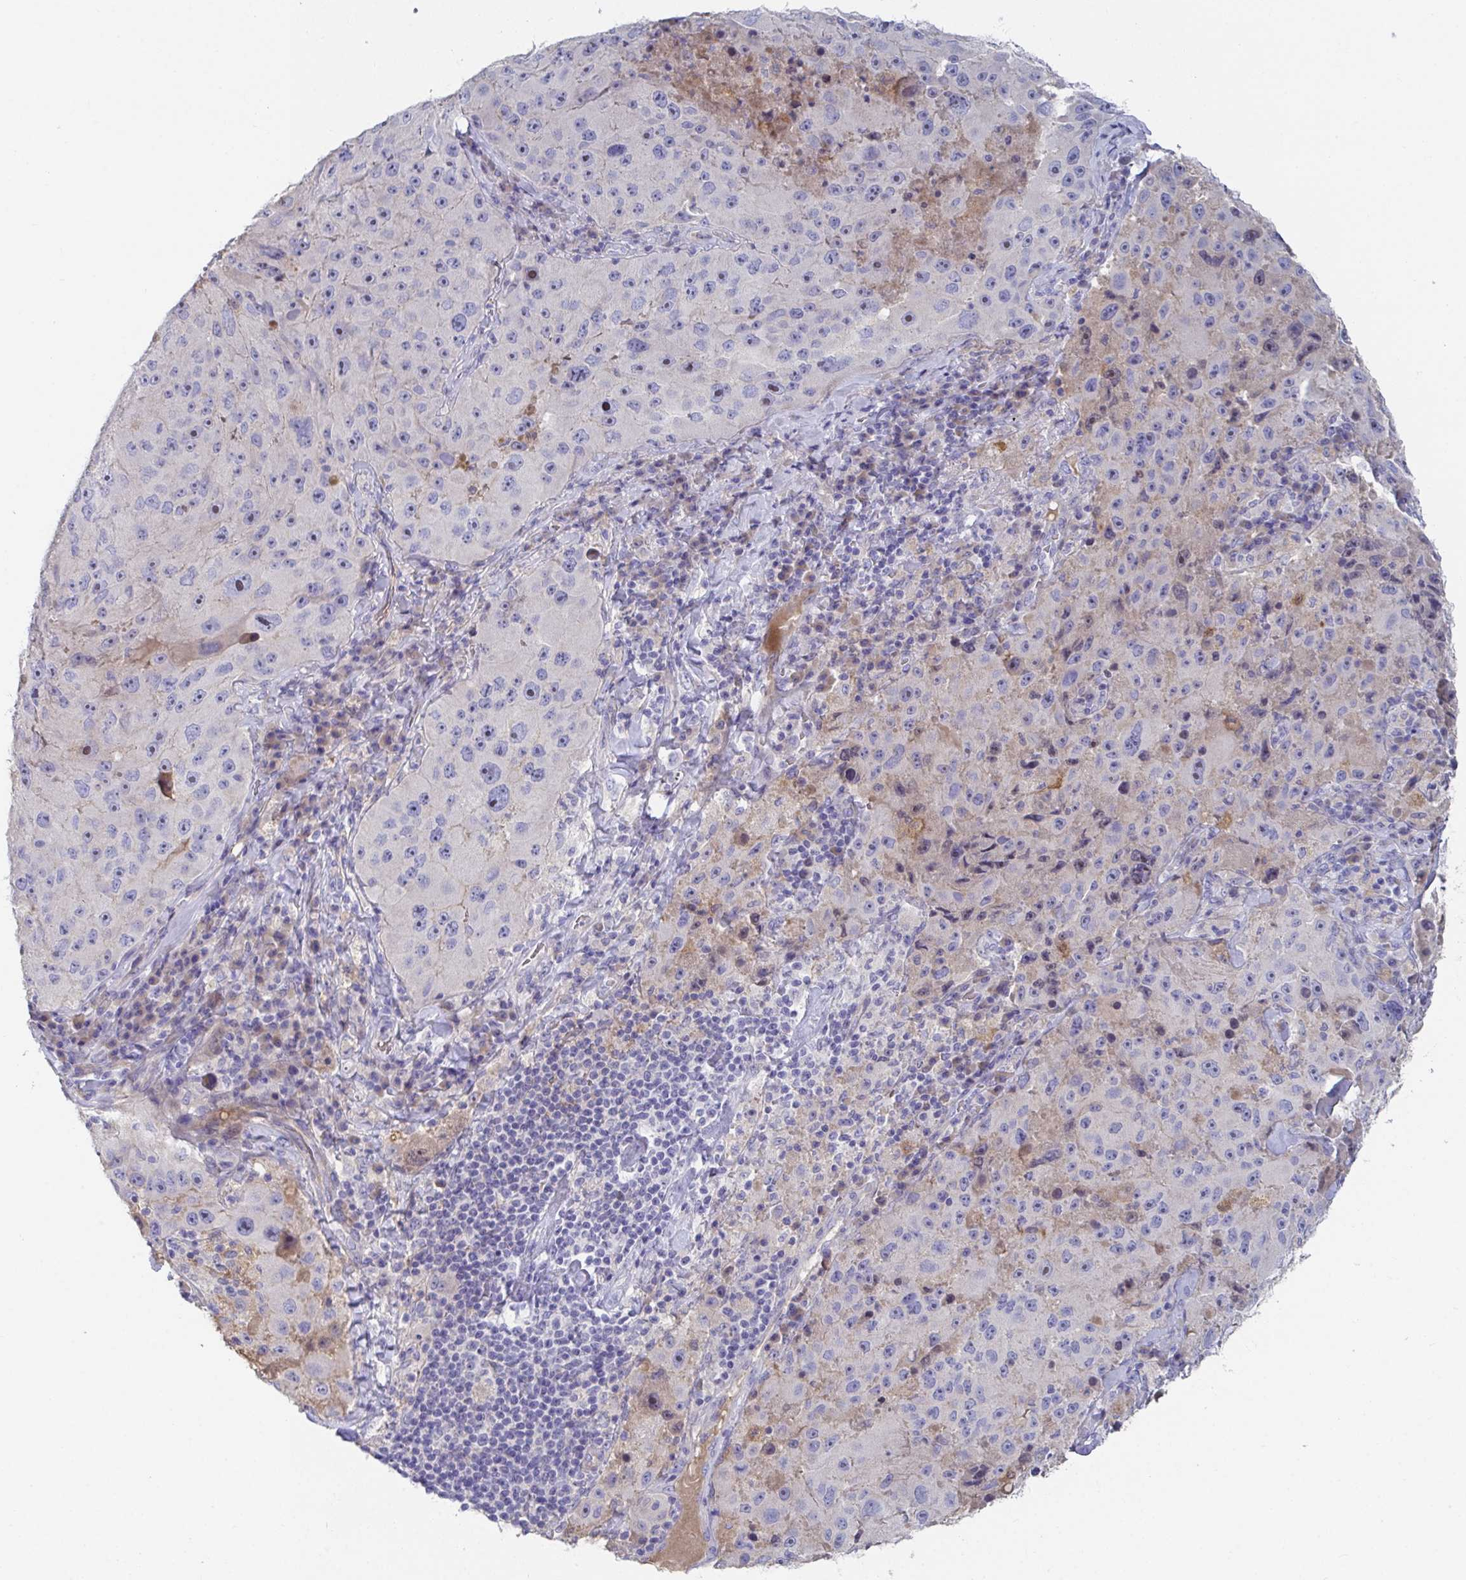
{"staining": {"intensity": "negative", "quantity": "none", "location": "none"}, "tissue": "melanoma", "cell_type": "Tumor cells", "image_type": "cancer", "snomed": [{"axis": "morphology", "description": "Malignant melanoma, Metastatic site"}, {"axis": "topography", "description": "Lymph node"}], "caption": "The immunohistochemistry image has no significant positivity in tumor cells of malignant melanoma (metastatic site) tissue. (DAB (3,3'-diaminobenzidine) immunohistochemistry, high magnification).", "gene": "ANO5", "patient": {"sex": "male", "age": 62}}